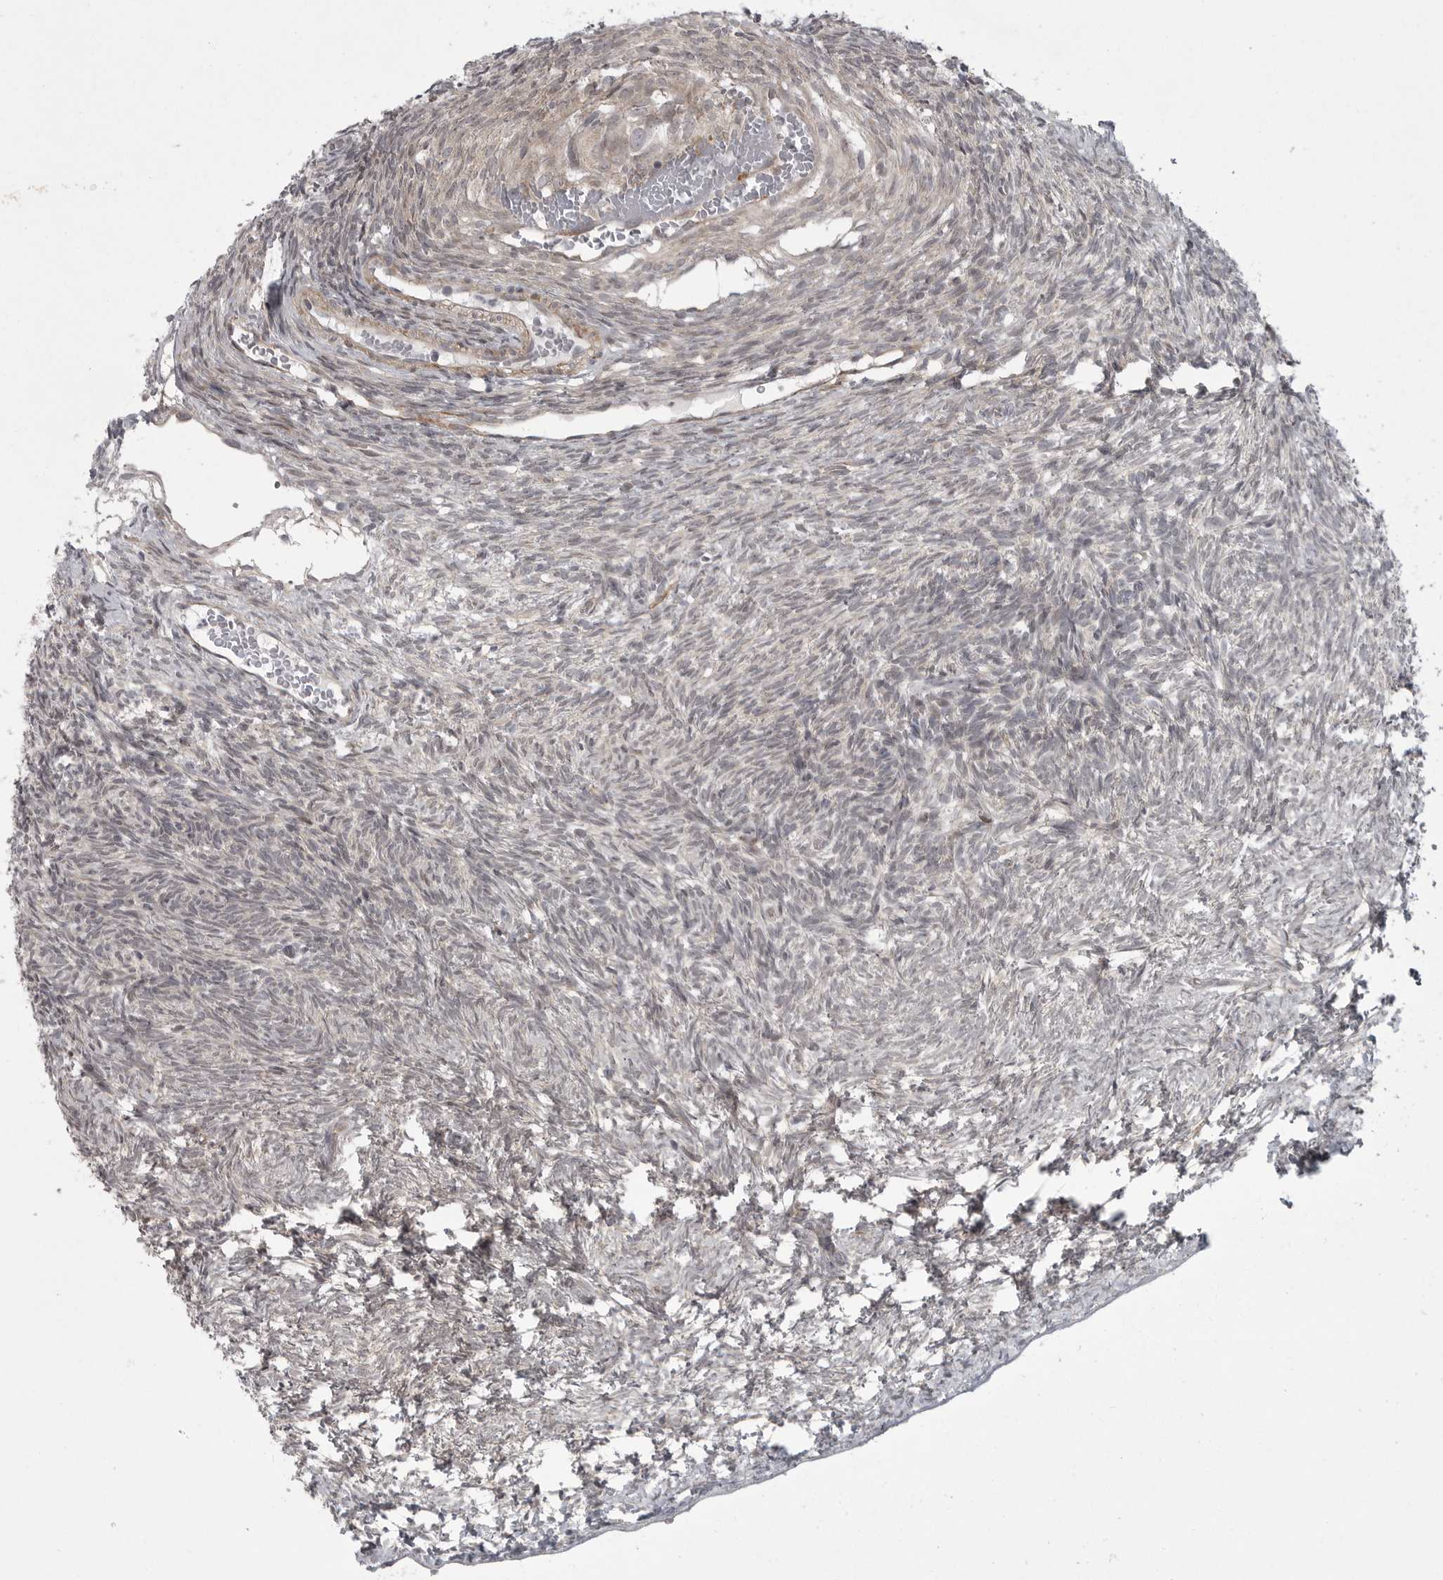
{"staining": {"intensity": "moderate", "quantity": ">75%", "location": "cytoplasmic/membranous"}, "tissue": "ovary", "cell_type": "Follicle cells", "image_type": "normal", "snomed": [{"axis": "morphology", "description": "Normal tissue, NOS"}, {"axis": "topography", "description": "Ovary"}], "caption": "Moderate cytoplasmic/membranous expression is present in about >75% of follicle cells in benign ovary. The protein is stained brown, and the nuclei are stained in blue (DAB (3,3'-diaminobenzidine) IHC with brightfield microscopy, high magnification).", "gene": "PPP1R9A", "patient": {"sex": "female", "age": 34}}